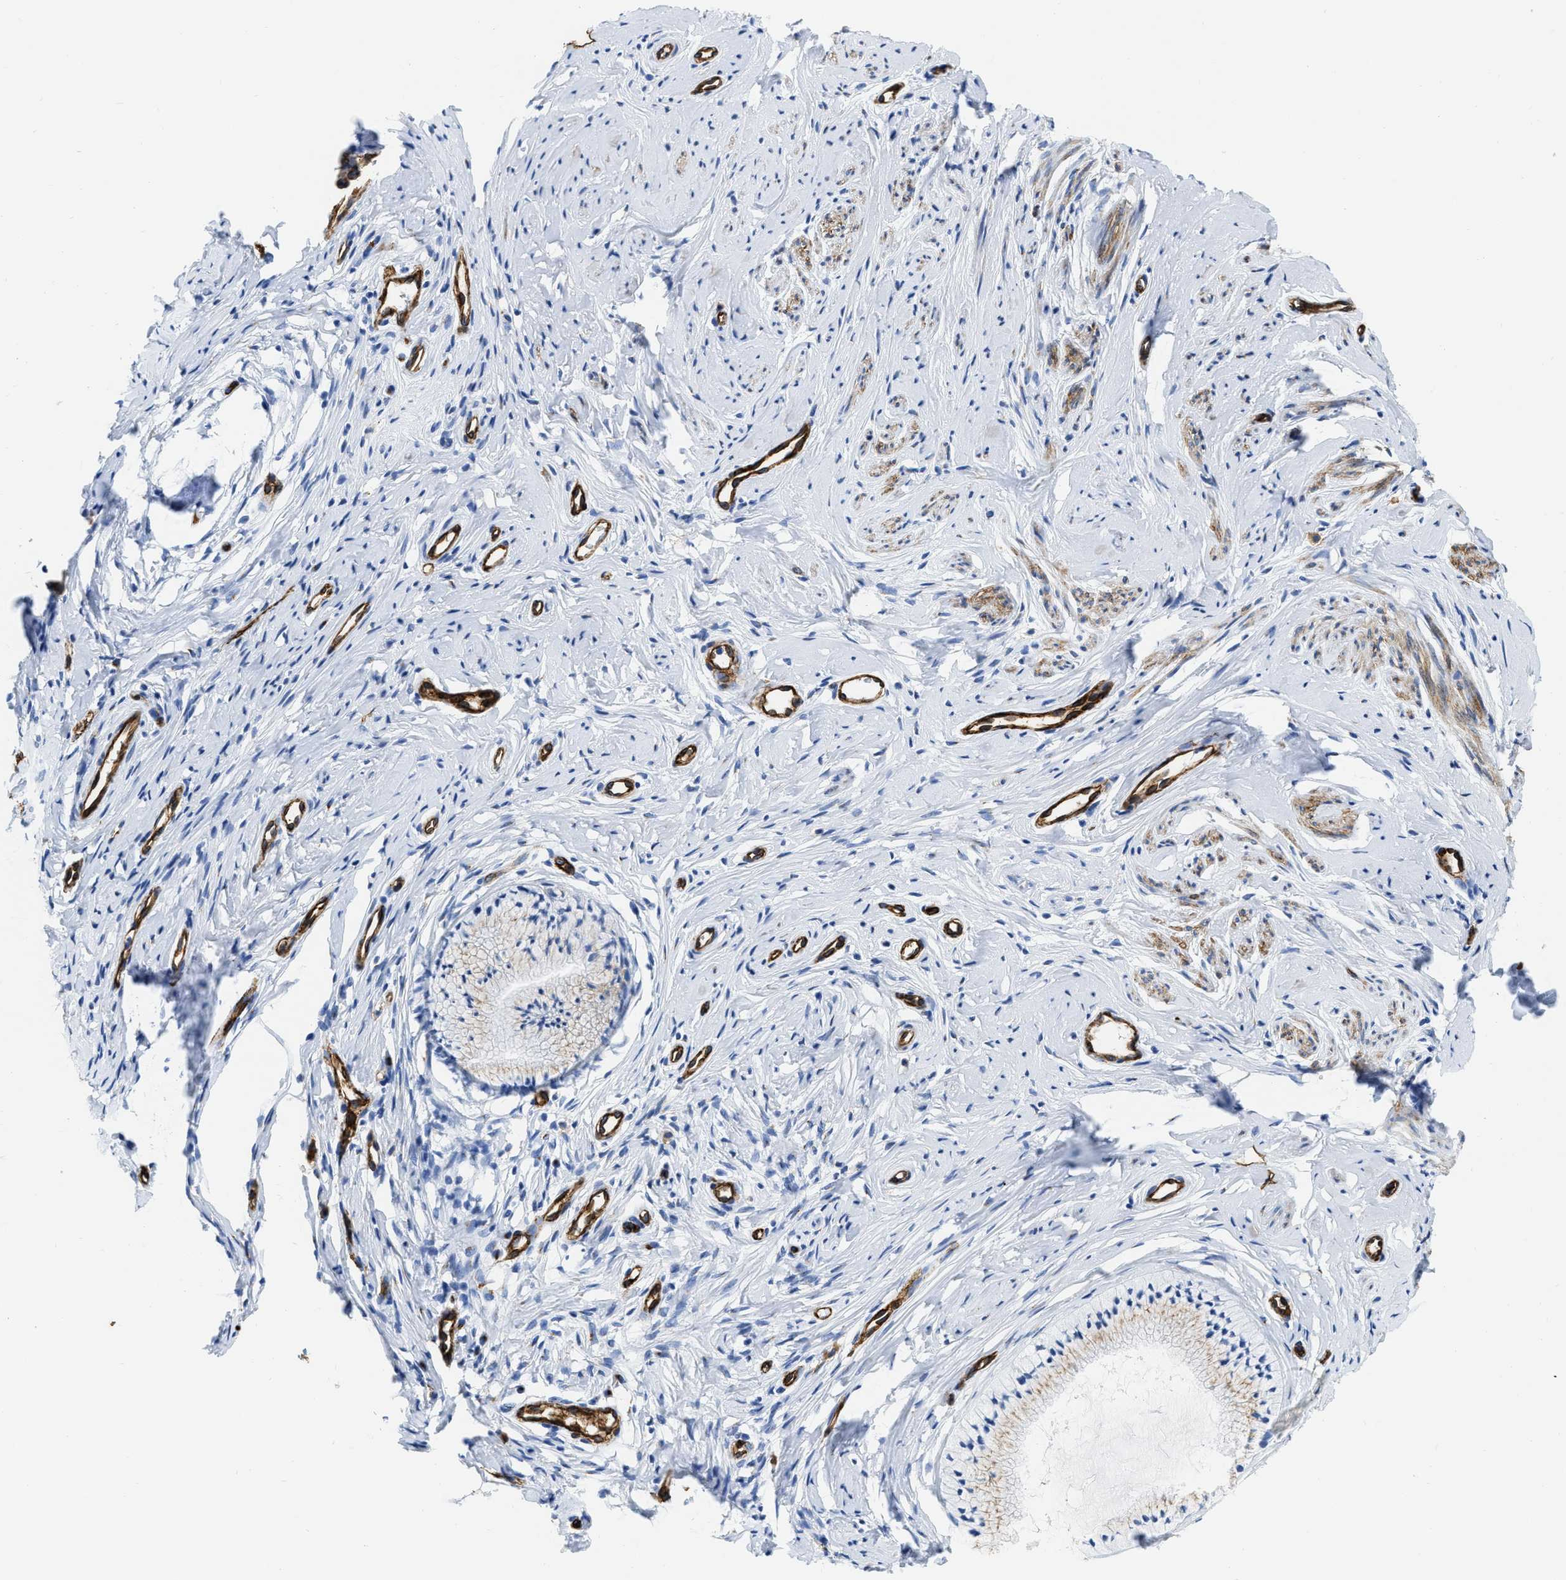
{"staining": {"intensity": "weak", "quantity": "<25%", "location": "cytoplasmic/membranous"}, "tissue": "cervix", "cell_type": "Glandular cells", "image_type": "normal", "snomed": [{"axis": "morphology", "description": "Normal tissue, NOS"}, {"axis": "topography", "description": "Cervix"}], "caption": "A high-resolution micrograph shows immunohistochemistry (IHC) staining of normal cervix, which demonstrates no significant expression in glandular cells.", "gene": "TVP23B", "patient": {"sex": "female", "age": 77}}